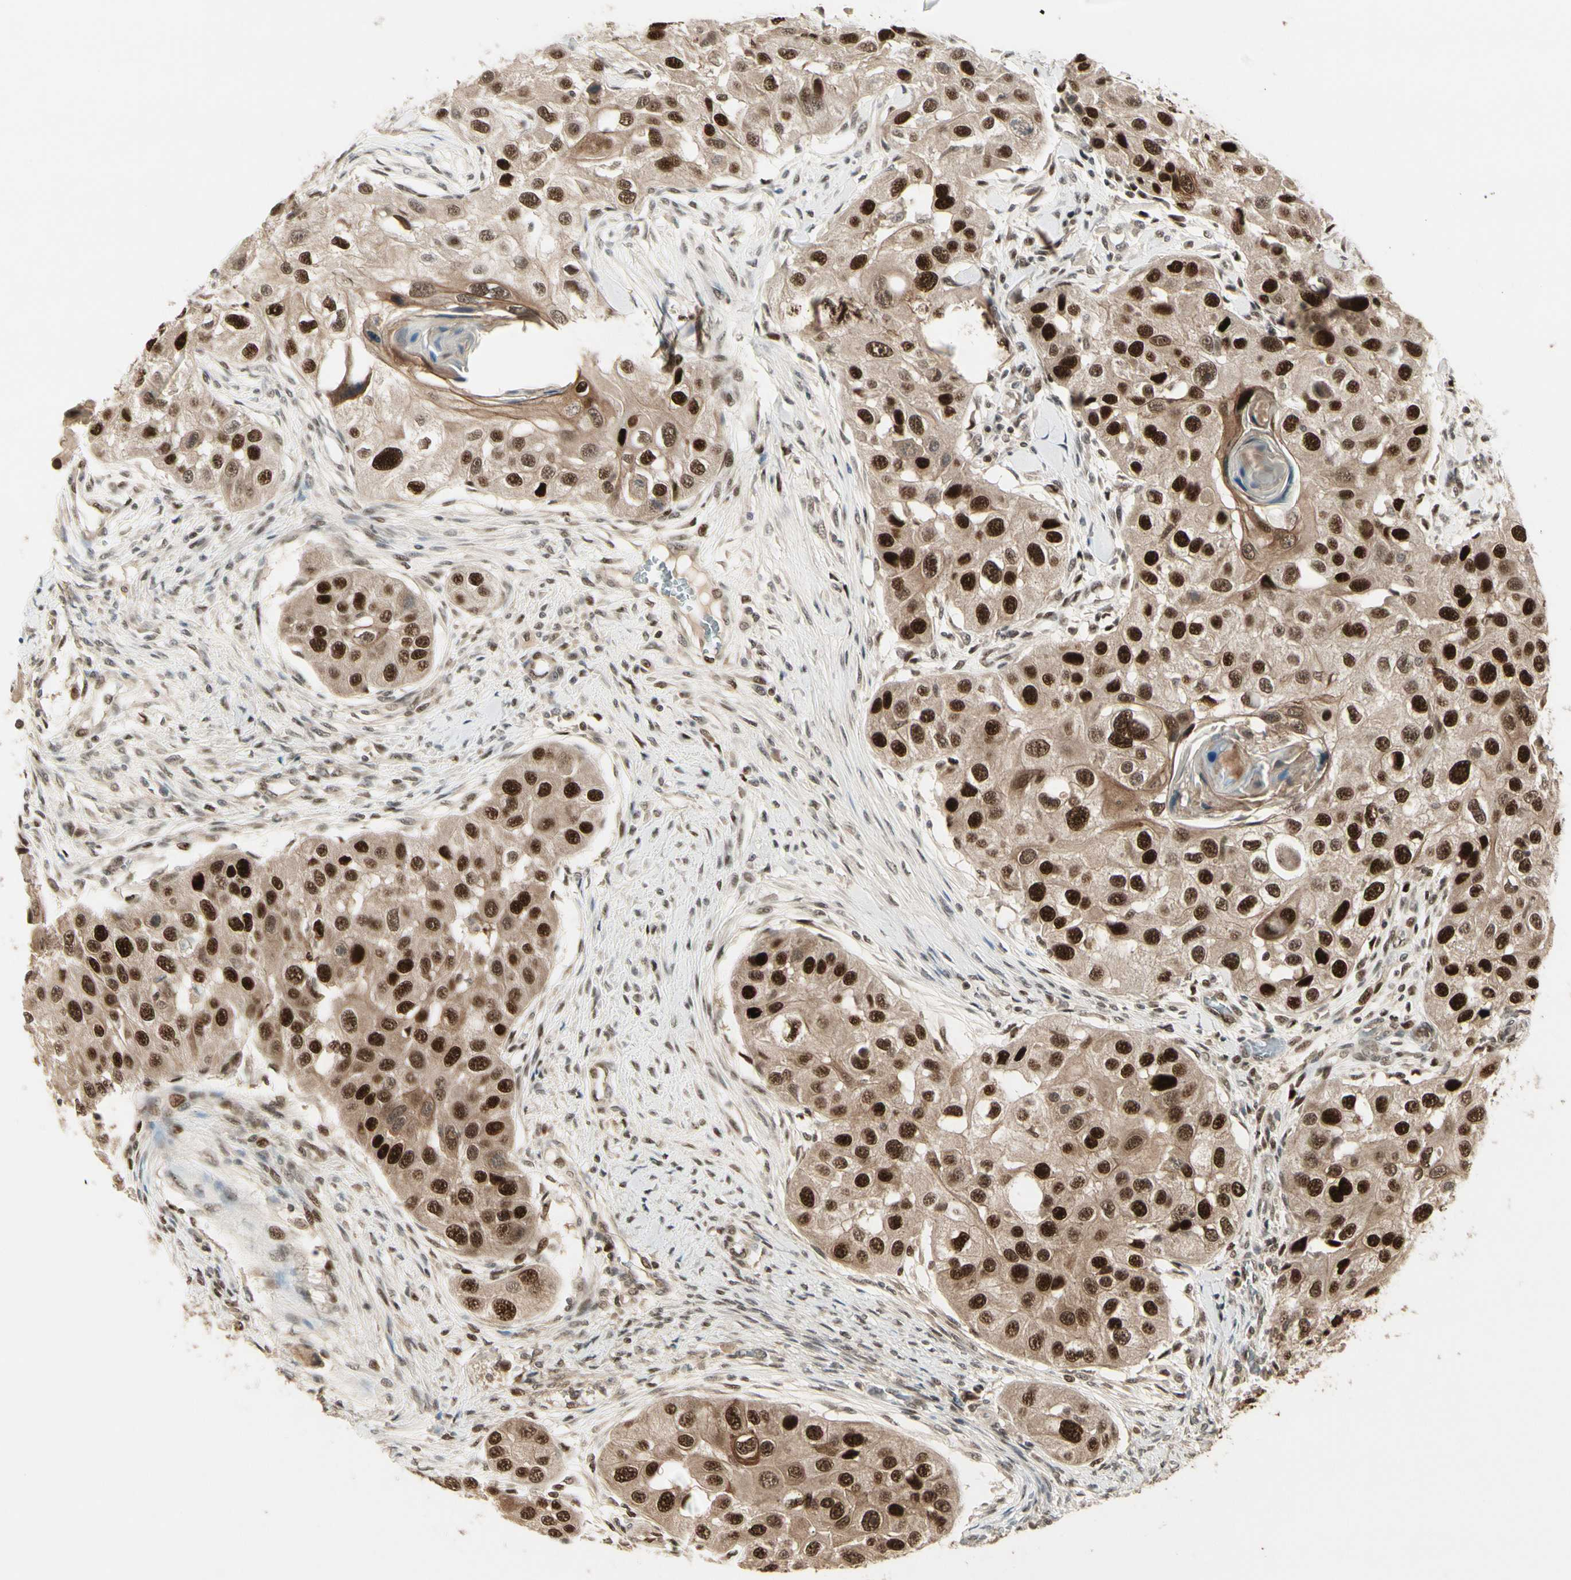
{"staining": {"intensity": "strong", "quantity": ">75%", "location": "nuclear"}, "tissue": "head and neck cancer", "cell_type": "Tumor cells", "image_type": "cancer", "snomed": [{"axis": "morphology", "description": "Normal tissue, NOS"}, {"axis": "morphology", "description": "Squamous cell carcinoma, NOS"}, {"axis": "topography", "description": "Skeletal muscle"}, {"axis": "topography", "description": "Head-Neck"}], "caption": "Immunohistochemistry (IHC) of head and neck cancer (squamous cell carcinoma) exhibits high levels of strong nuclear positivity in about >75% of tumor cells.", "gene": "CDK11A", "patient": {"sex": "male", "age": 51}}